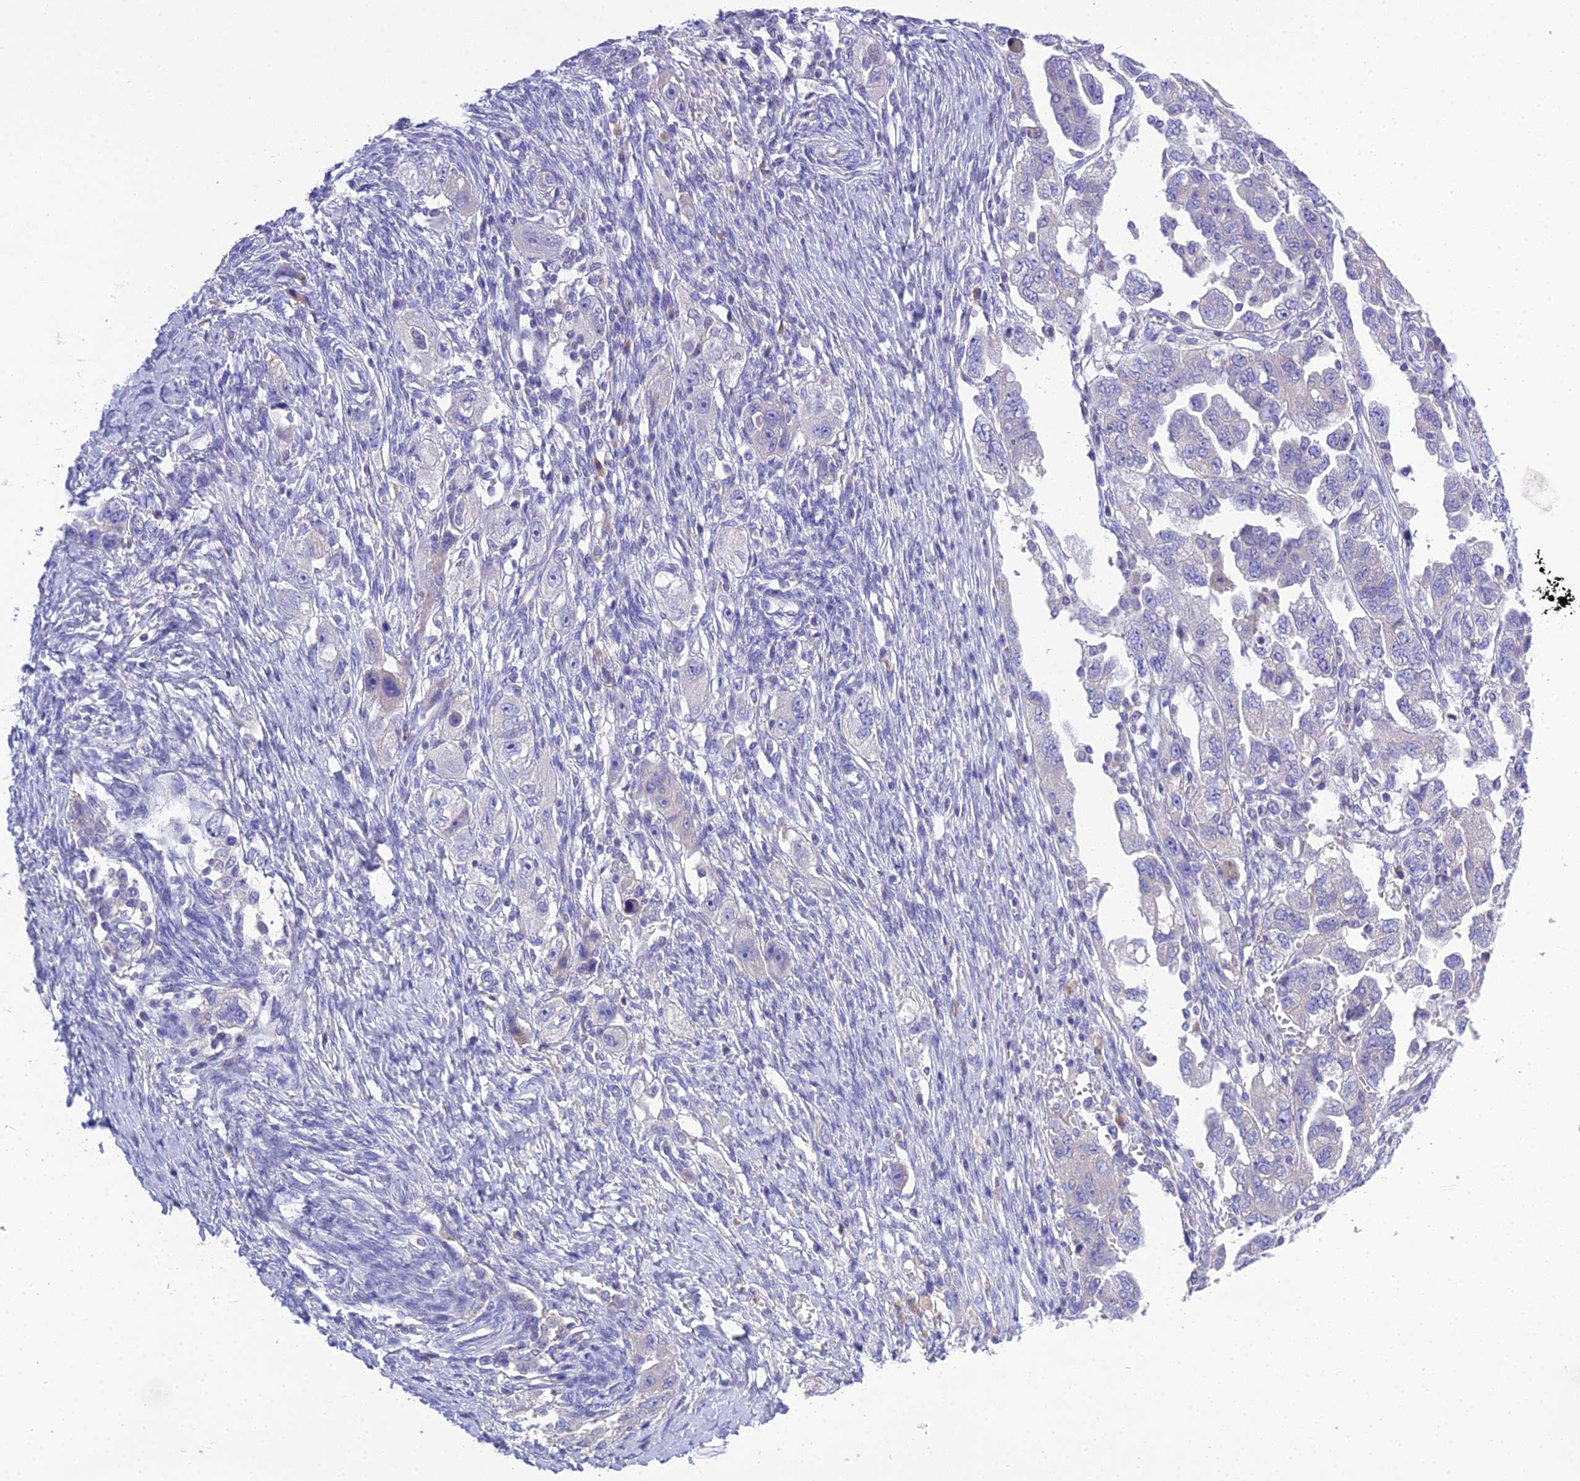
{"staining": {"intensity": "negative", "quantity": "none", "location": "none"}, "tissue": "ovarian cancer", "cell_type": "Tumor cells", "image_type": "cancer", "snomed": [{"axis": "morphology", "description": "Carcinoma, NOS"}, {"axis": "morphology", "description": "Cystadenocarcinoma, serous, NOS"}, {"axis": "topography", "description": "Ovary"}], "caption": "Tumor cells are negative for brown protein staining in ovarian cancer (serous cystadenocarcinoma). (Immunohistochemistry, brightfield microscopy, high magnification).", "gene": "KIAA0408", "patient": {"sex": "female", "age": 69}}